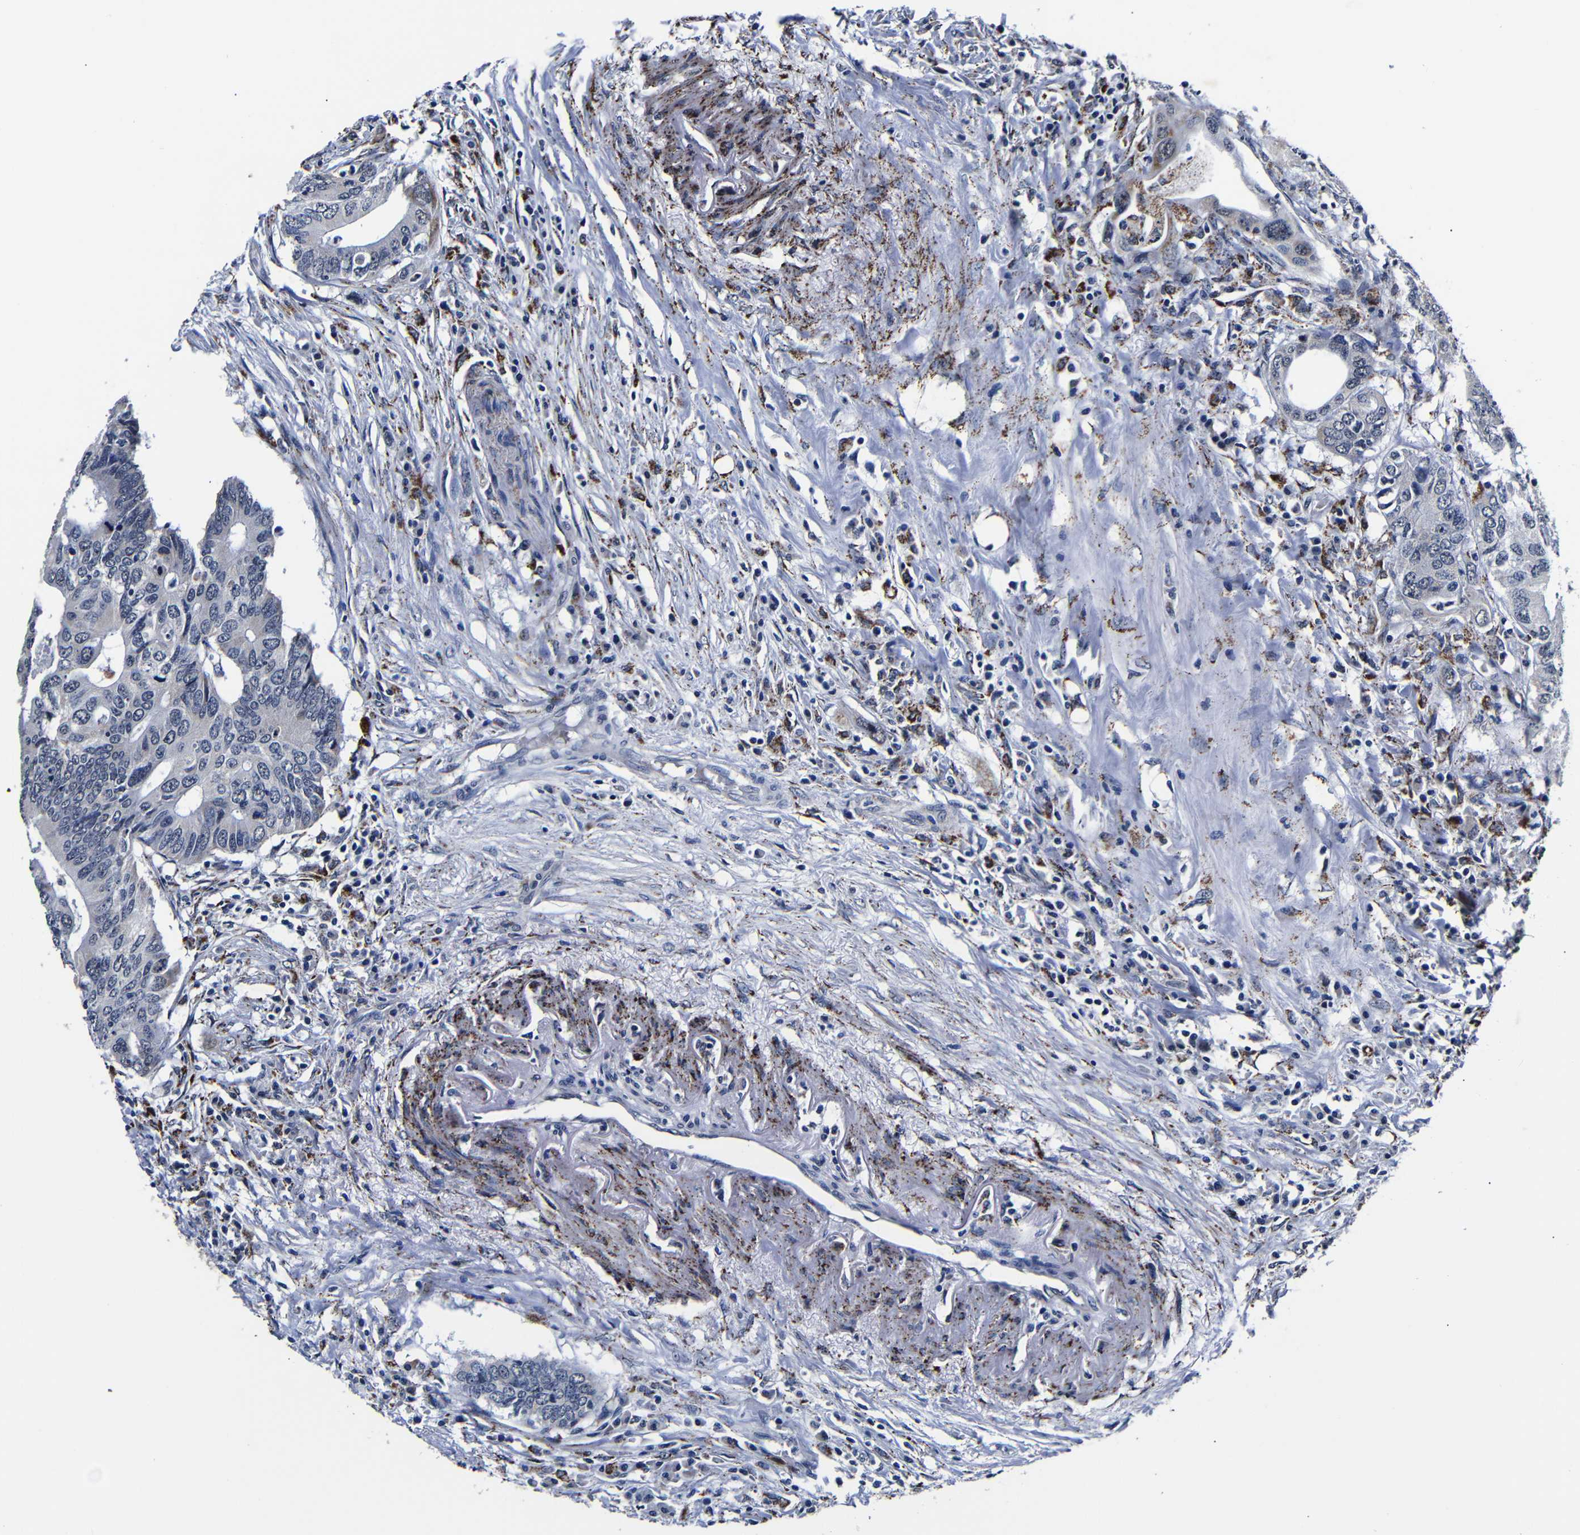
{"staining": {"intensity": "negative", "quantity": "none", "location": "none"}, "tissue": "colorectal cancer", "cell_type": "Tumor cells", "image_type": "cancer", "snomed": [{"axis": "morphology", "description": "Adenocarcinoma, NOS"}, {"axis": "topography", "description": "Colon"}], "caption": "This is a micrograph of immunohistochemistry (IHC) staining of colorectal cancer, which shows no staining in tumor cells.", "gene": "DEPP1", "patient": {"sex": "male", "age": 71}}